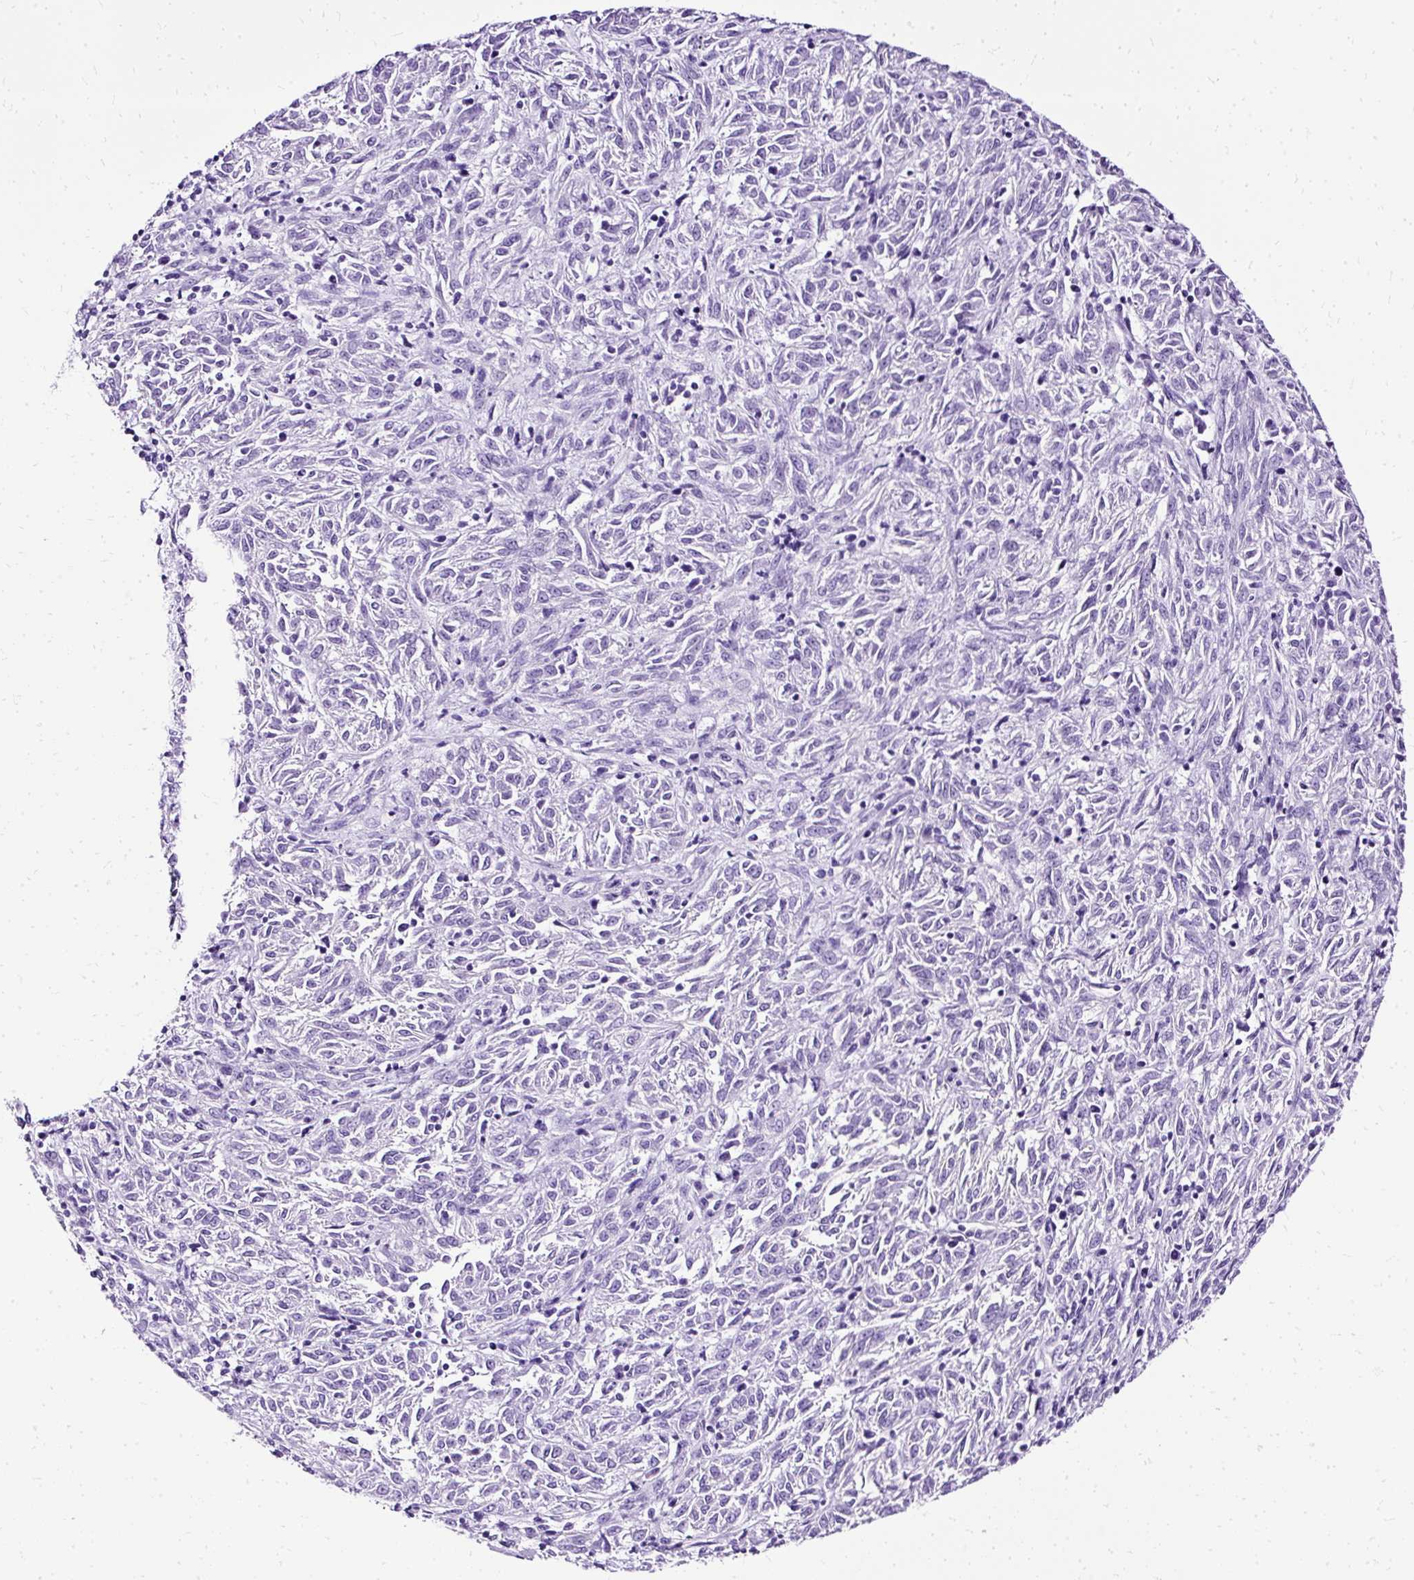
{"staining": {"intensity": "negative", "quantity": "none", "location": "none"}, "tissue": "melanoma", "cell_type": "Tumor cells", "image_type": "cancer", "snomed": [{"axis": "morphology", "description": "Malignant melanoma, NOS"}, {"axis": "topography", "description": "Skin"}], "caption": "This is a histopathology image of immunohistochemistry staining of melanoma, which shows no positivity in tumor cells.", "gene": "SLC8A2", "patient": {"sex": "female", "age": 72}}